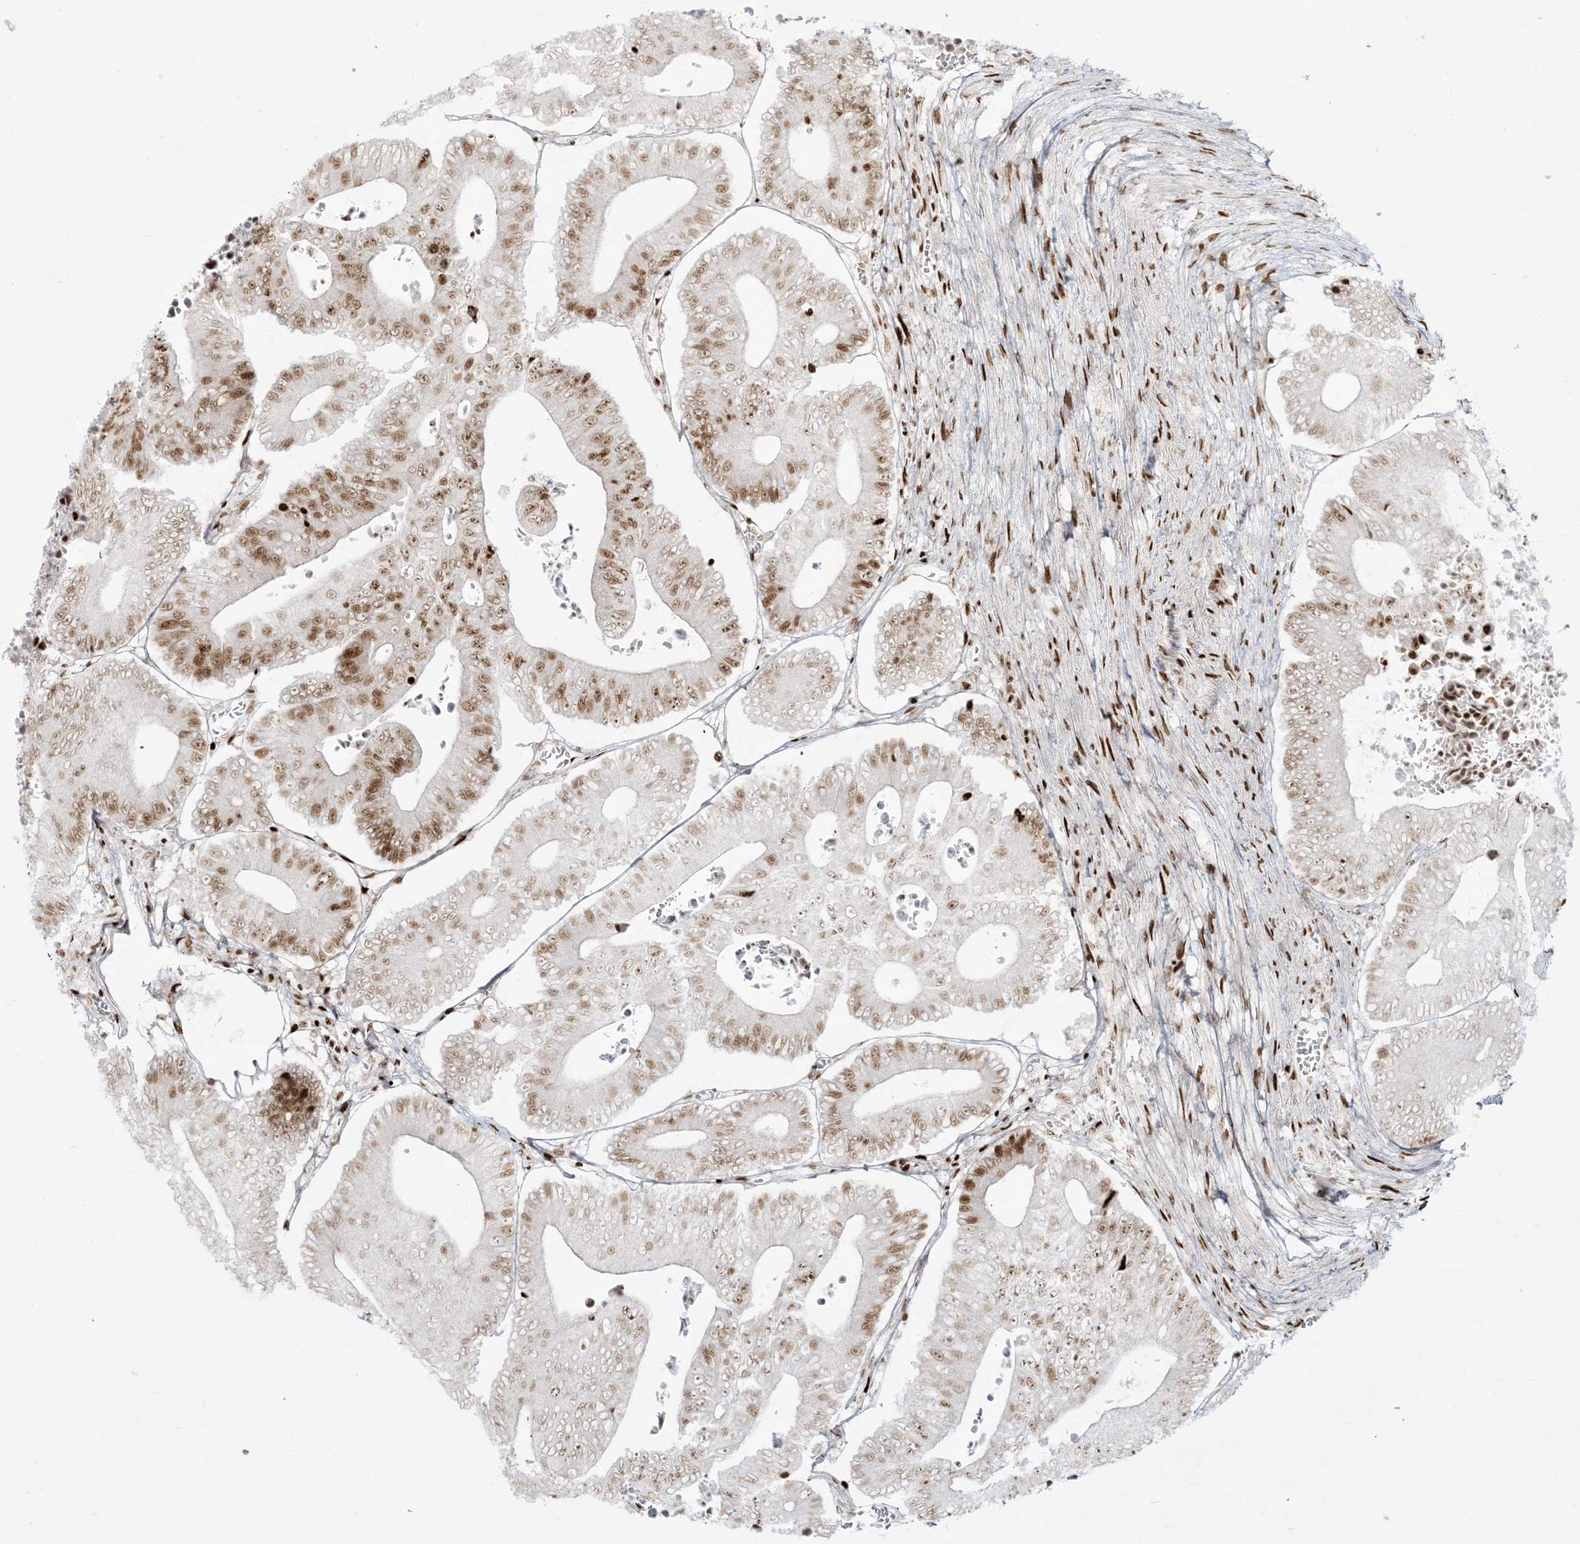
{"staining": {"intensity": "moderate", "quantity": "25%-75%", "location": "nuclear"}, "tissue": "colorectal cancer", "cell_type": "Tumor cells", "image_type": "cancer", "snomed": [{"axis": "morphology", "description": "Adenocarcinoma, NOS"}, {"axis": "topography", "description": "Colon"}], "caption": "Immunohistochemistry (IHC) (DAB) staining of human adenocarcinoma (colorectal) demonstrates moderate nuclear protein positivity in approximately 25%-75% of tumor cells.", "gene": "RBM10", "patient": {"sex": "male", "age": 87}}